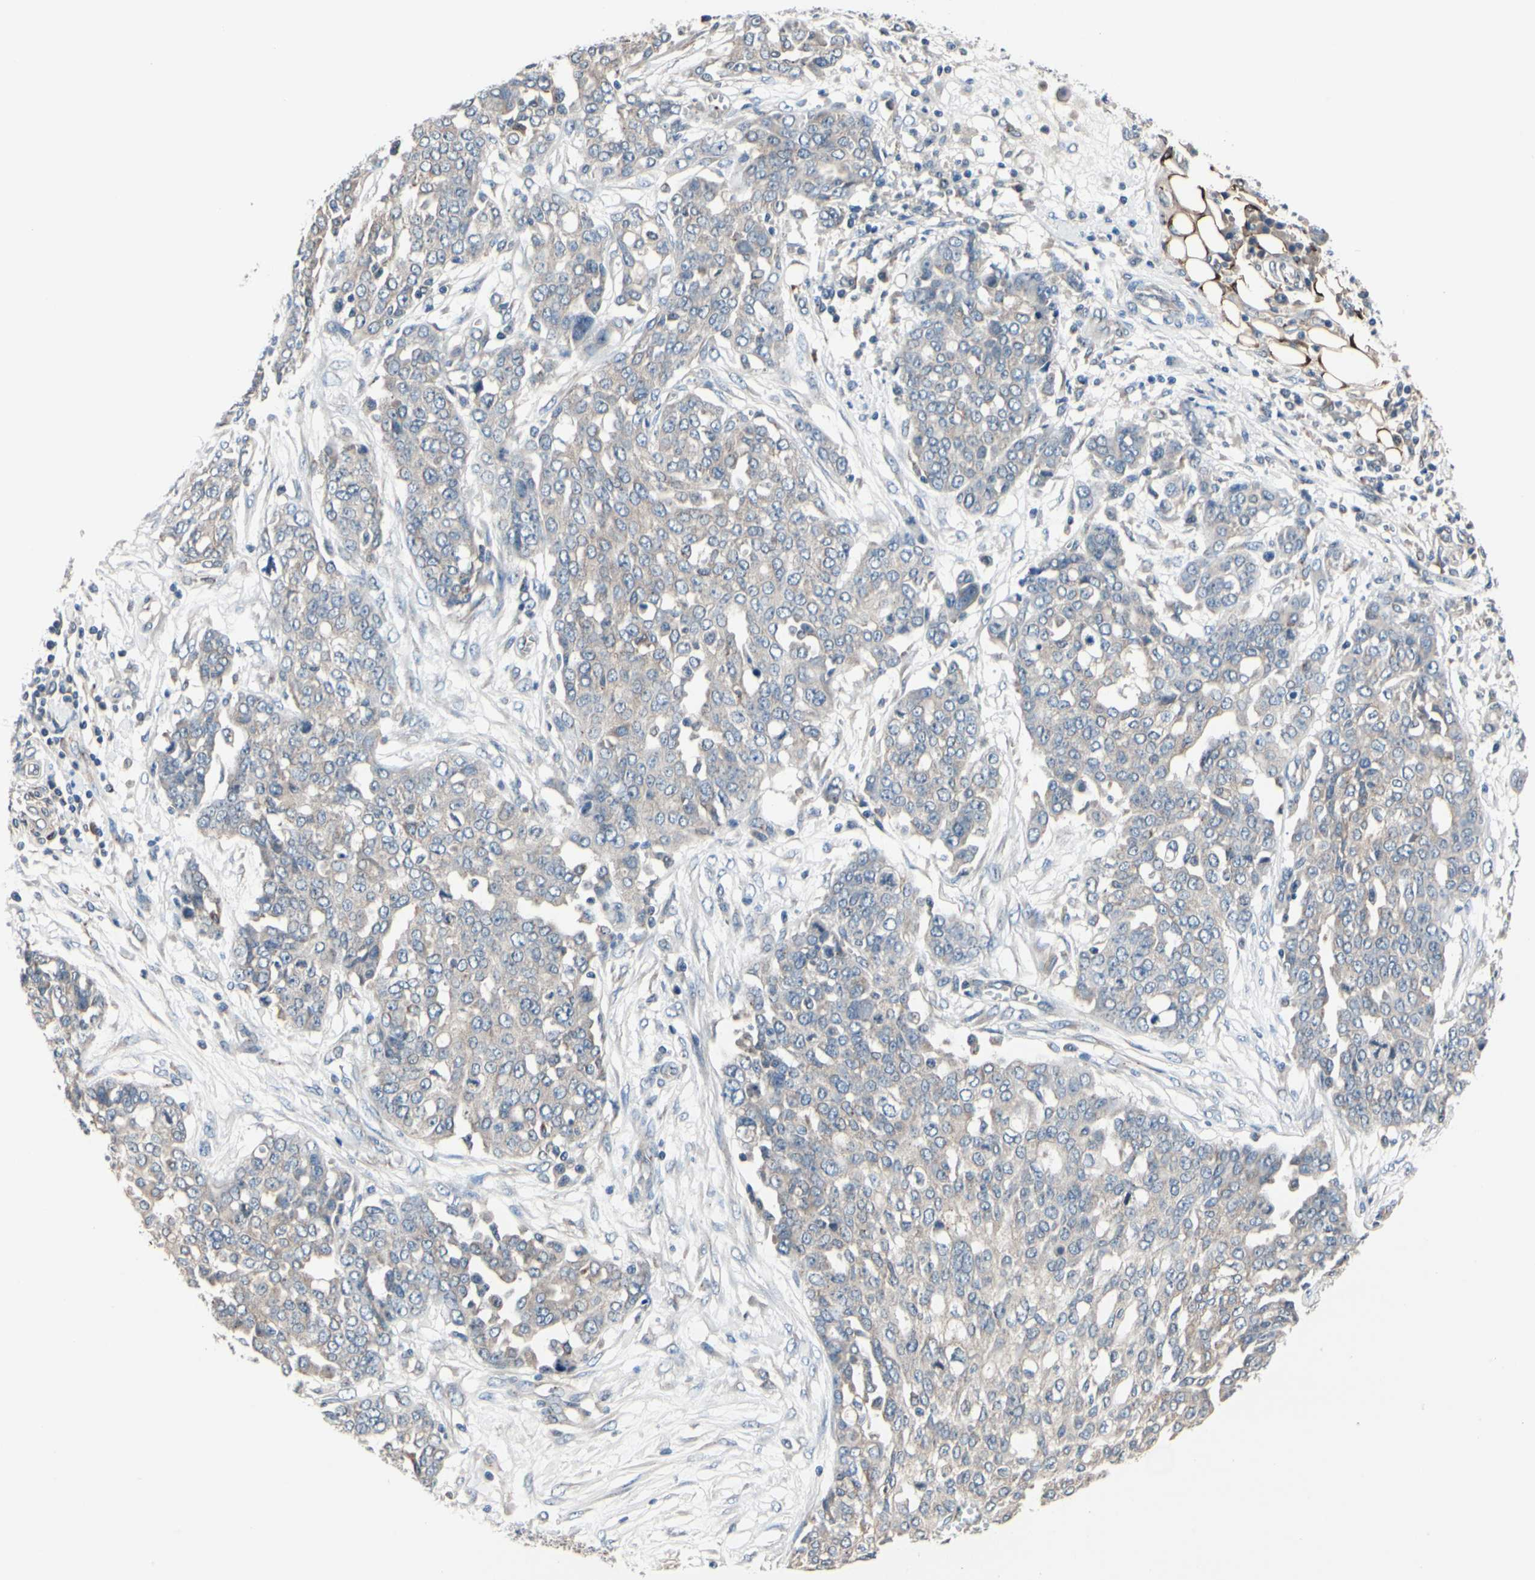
{"staining": {"intensity": "negative", "quantity": "none", "location": "none"}, "tissue": "ovarian cancer", "cell_type": "Tumor cells", "image_type": "cancer", "snomed": [{"axis": "morphology", "description": "Cystadenocarcinoma, serous, NOS"}, {"axis": "topography", "description": "Soft tissue"}, {"axis": "topography", "description": "Ovary"}], "caption": "Immunohistochemistry (IHC) histopathology image of neoplastic tissue: ovarian serous cystadenocarcinoma stained with DAB reveals no significant protein expression in tumor cells. (DAB (3,3'-diaminobenzidine) IHC visualized using brightfield microscopy, high magnification).", "gene": "PRKAR2B", "patient": {"sex": "female", "age": 57}}